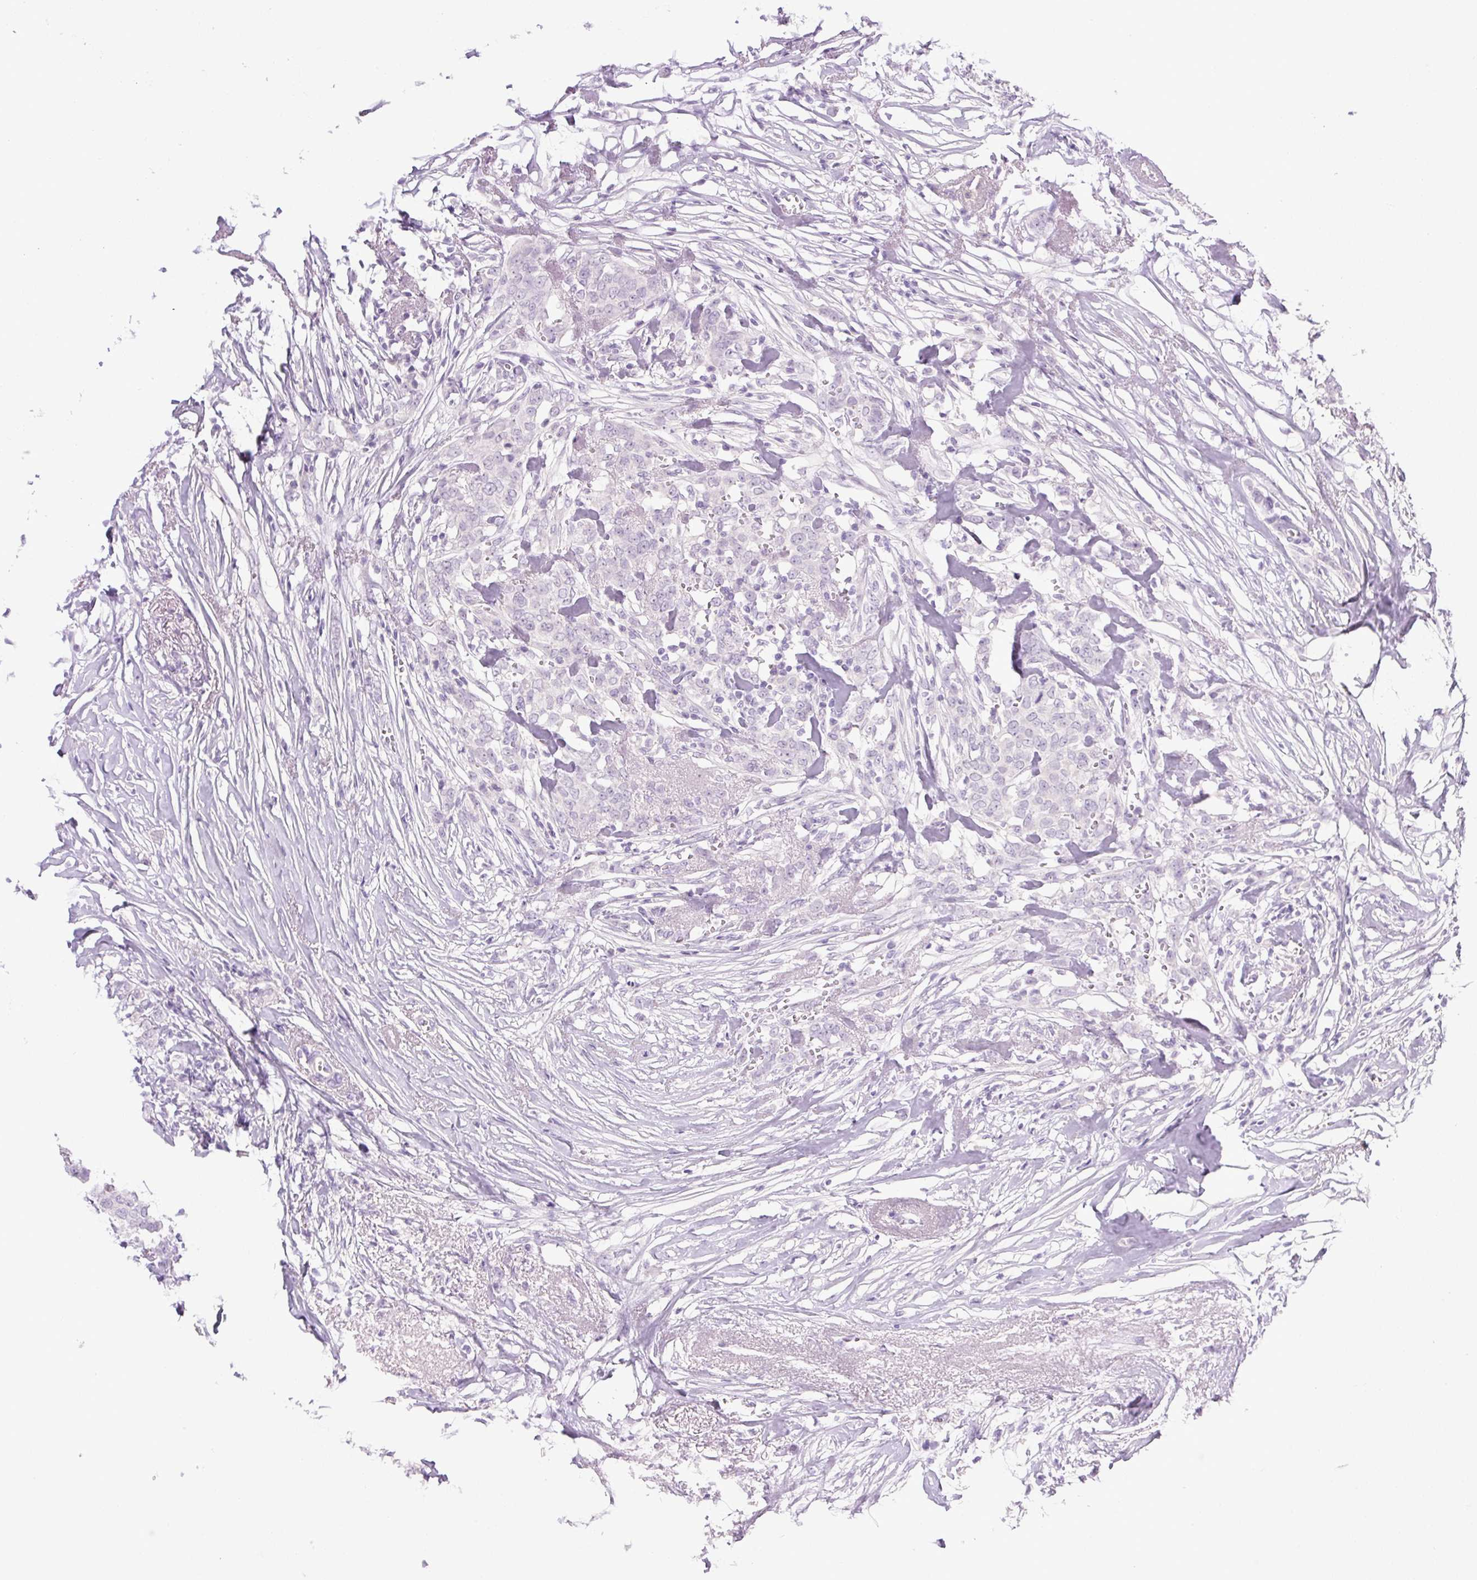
{"staining": {"intensity": "negative", "quantity": "none", "location": "none"}, "tissue": "breast cancer", "cell_type": "Tumor cells", "image_type": "cancer", "snomed": [{"axis": "morphology", "description": "Lobular carcinoma"}, {"axis": "topography", "description": "Breast"}], "caption": "An image of breast cancer stained for a protein displays no brown staining in tumor cells.", "gene": "COL9A2", "patient": {"sex": "female", "age": 91}}